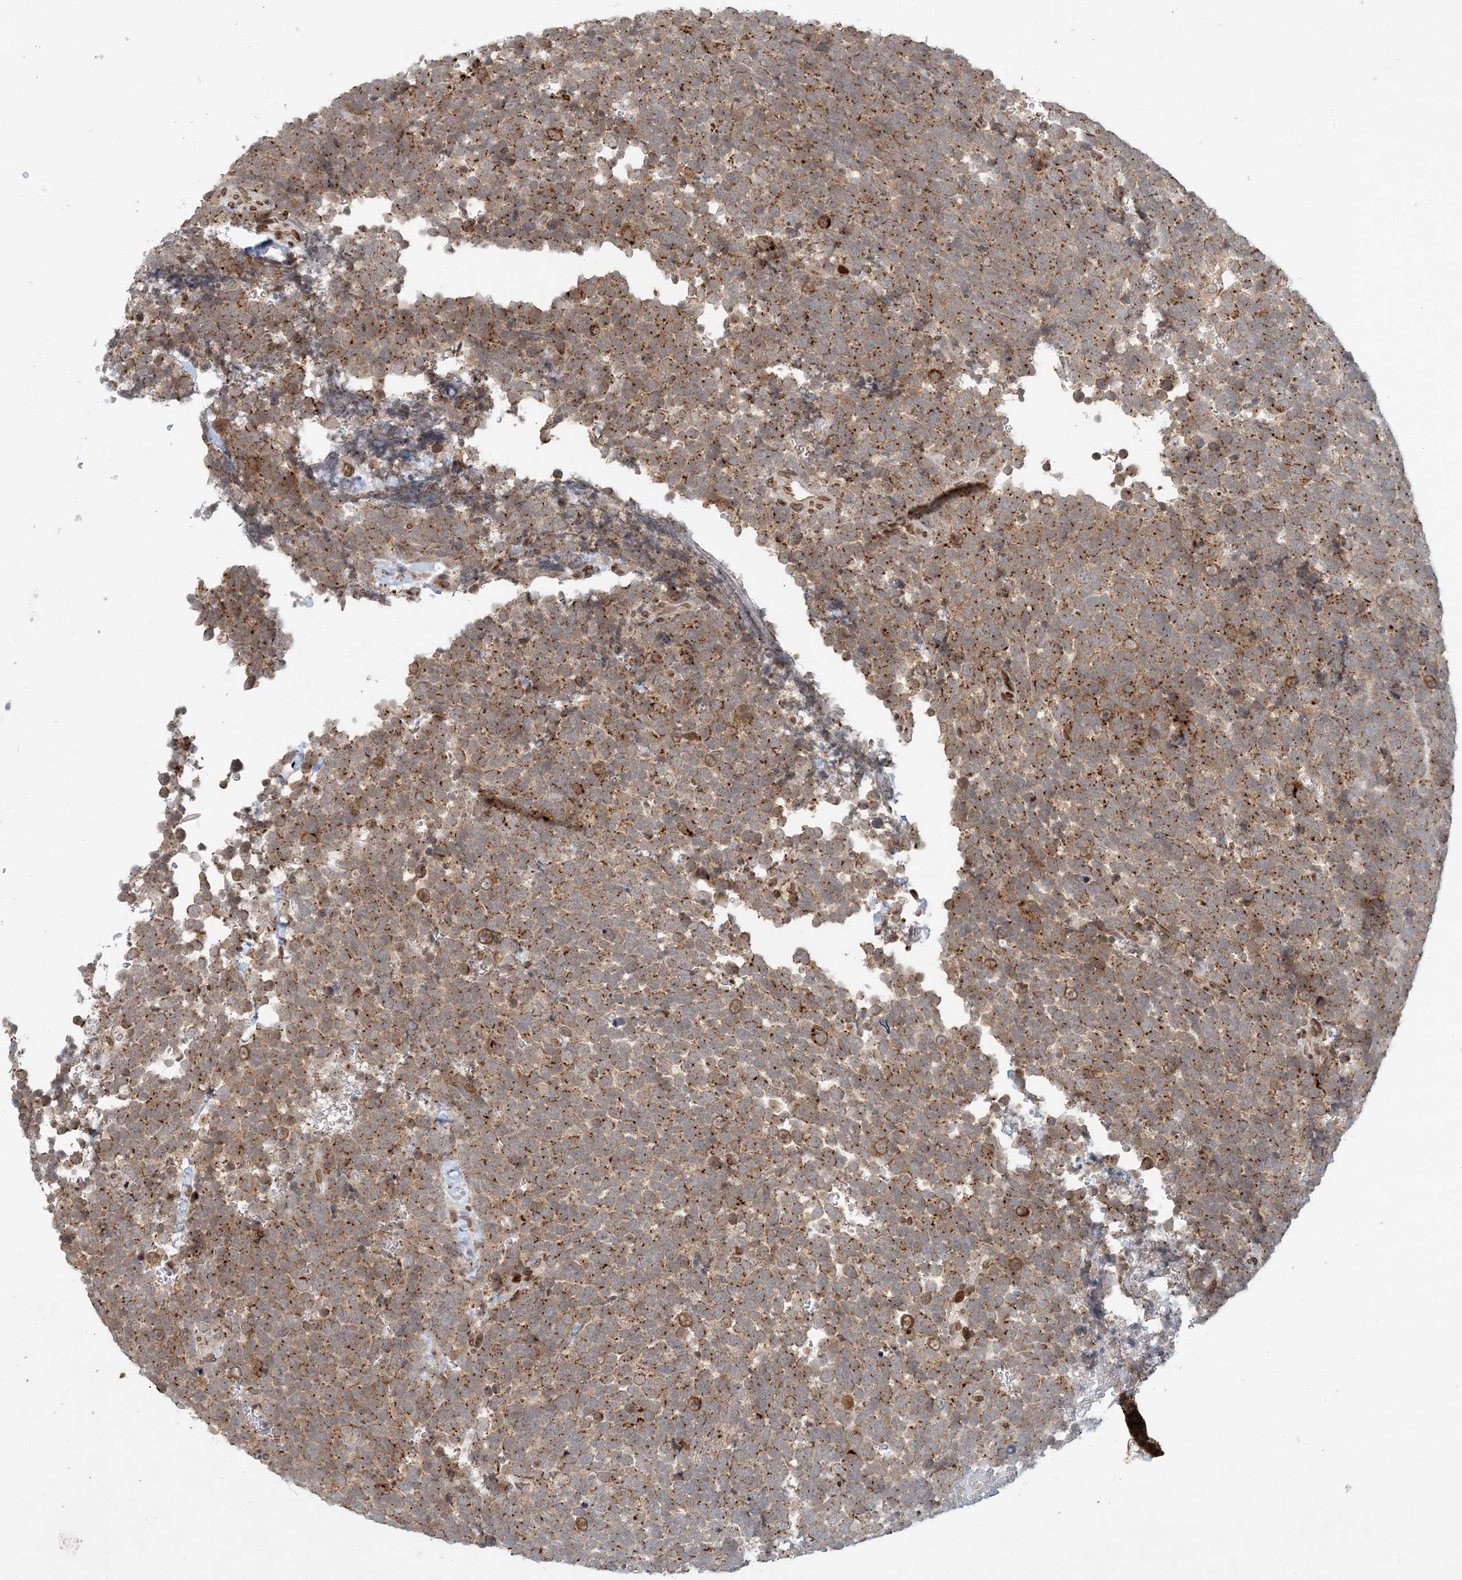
{"staining": {"intensity": "moderate", "quantity": ">75%", "location": "cytoplasmic/membranous"}, "tissue": "urothelial cancer", "cell_type": "Tumor cells", "image_type": "cancer", "snomed": [{"axis": "morphology", "description": "Urothelial carcinoma, High grade"}, {"axis": "topography", "description": "Urinary bladder"}], "caption": "High-grade urothelial carcinoma tissue exhibits moderate cytoplasmic/membranous positivity in approximately >75% of tumor cells", "gene": "SLC35A2", "patient": {"sex": "female", "age": 82}}